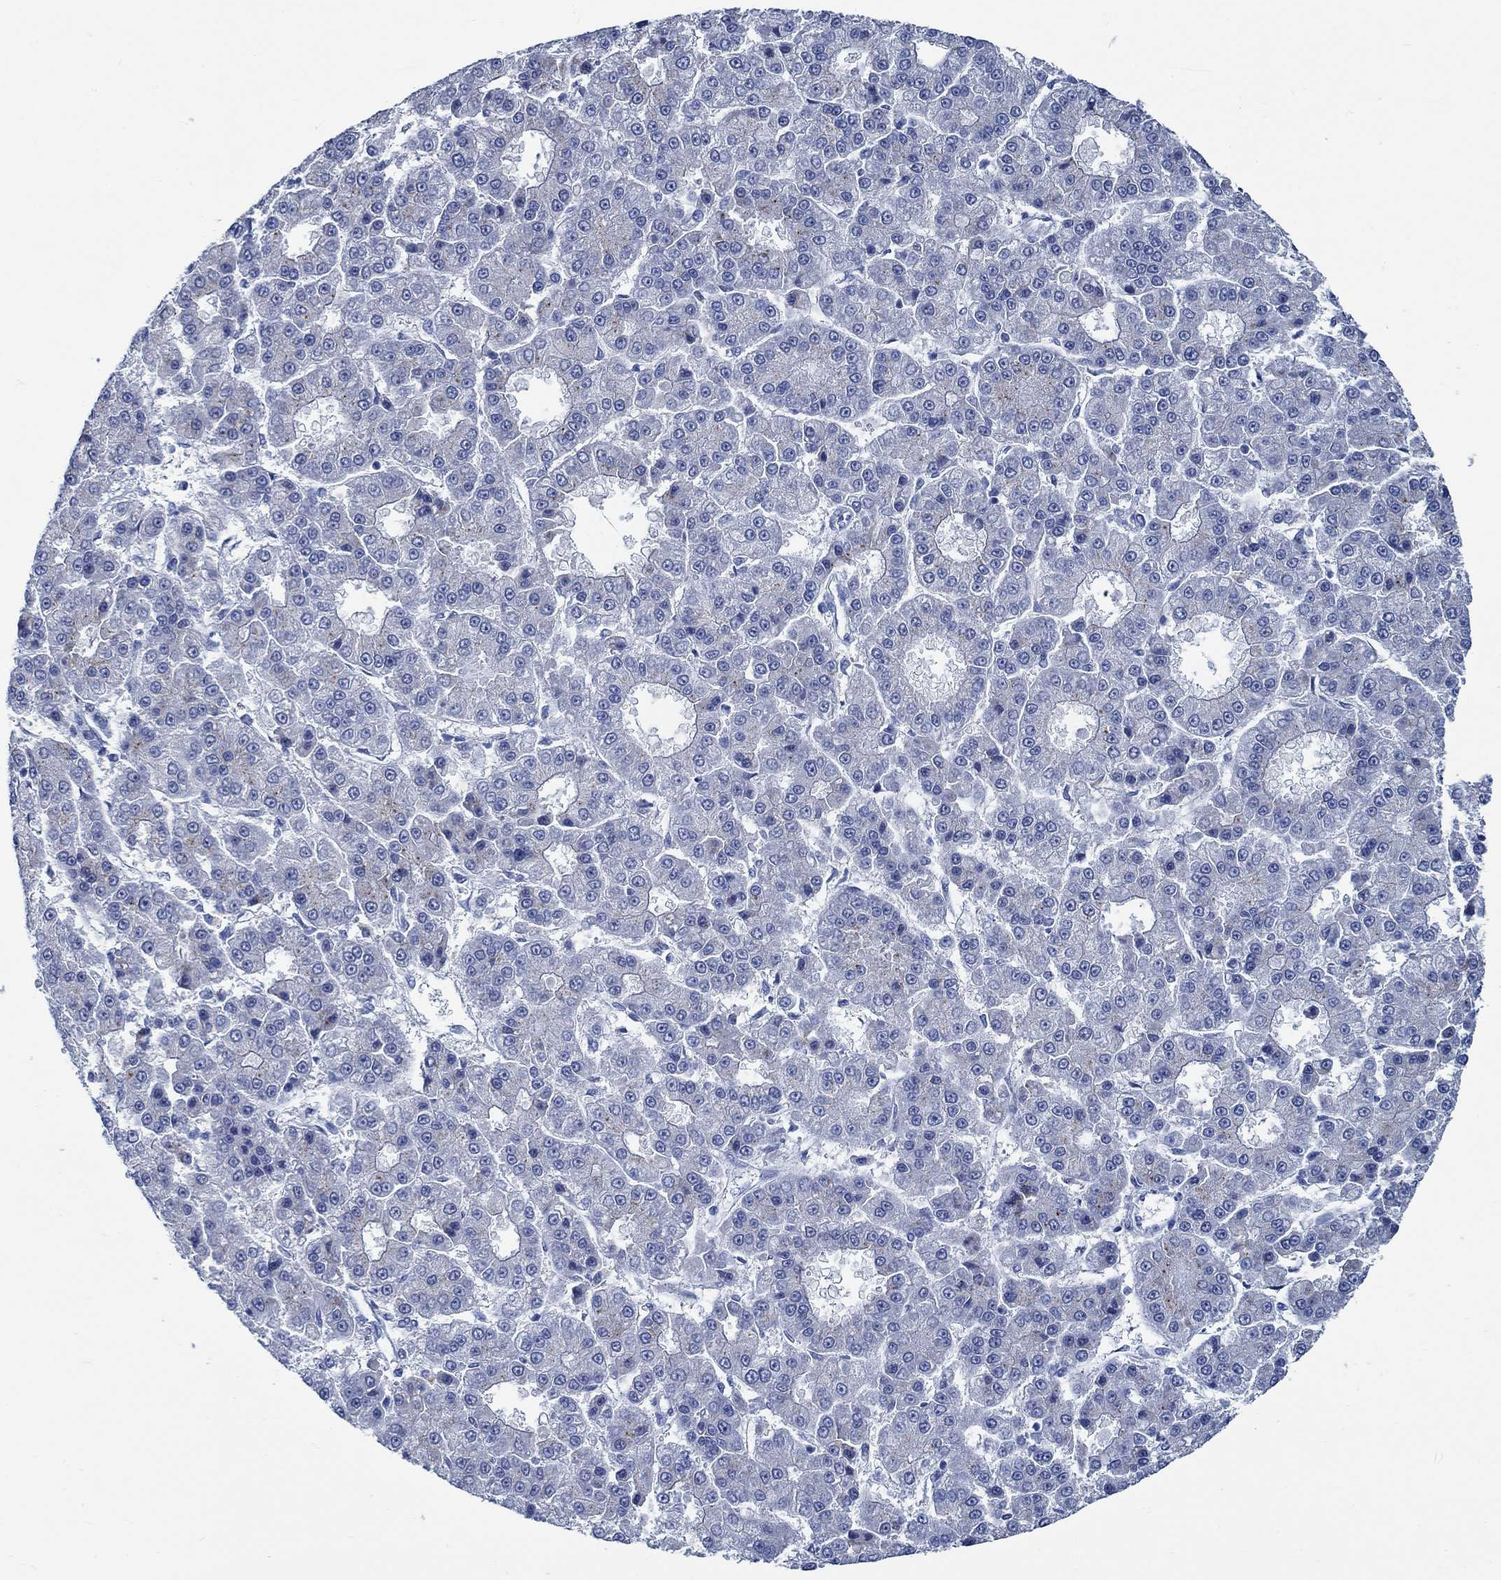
{"staining": {"intensity": "moderate", "quantity": "<25%", "location": "cytoplasmic/membranous"}, "tissue": "liver cancer", "cell_type": "Tumor cells", "image_type": "cancer", "snomed": [{"axis": "morphology", "description": "Carcinoma, Hepatocellular, NOS"}, {"axis": "topography", "description": "Liver"}], "caption": "Liver cancer stained with a protein marker displays moderate staining in tumor cells.", "gene": "SVEP1", "patient": {"sex": "male", "age": 70}}